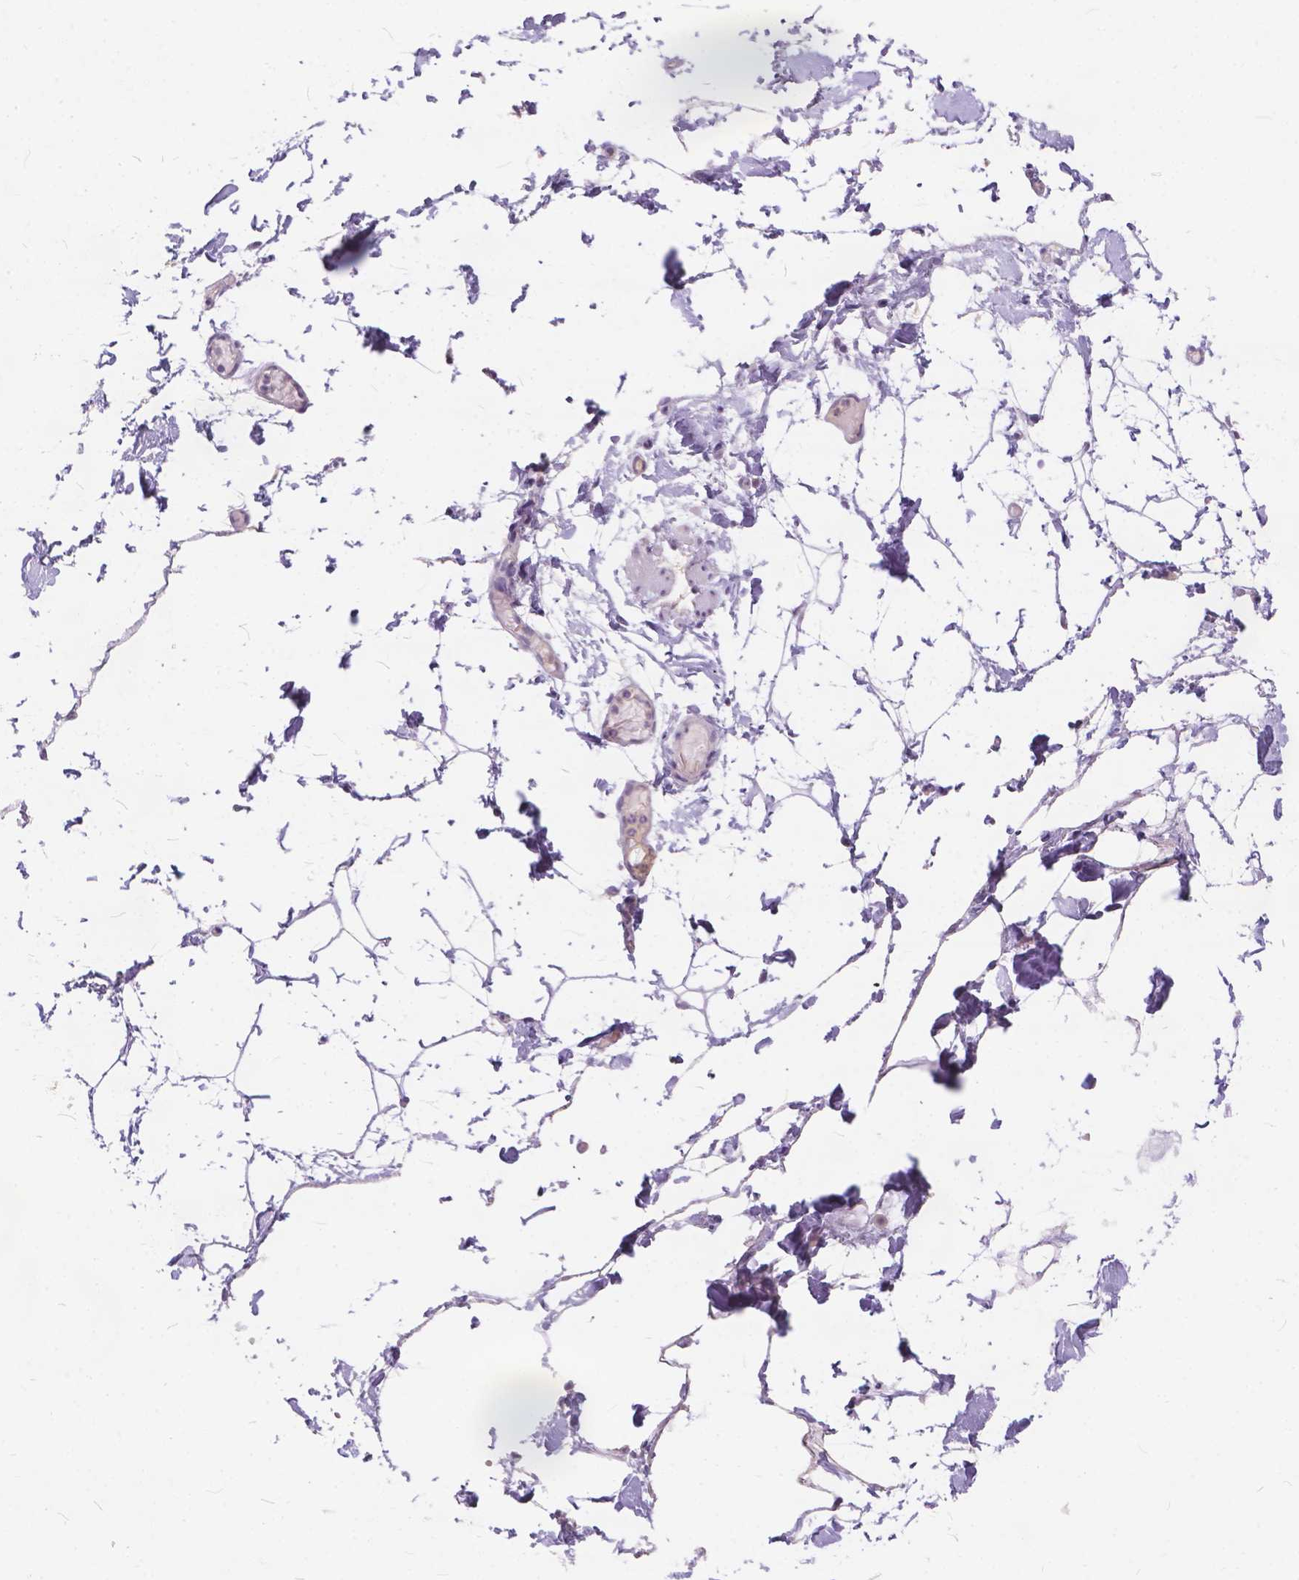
{"staining": {"intensity": "weak", "quantity": ">75%", "location": "nuclear"}, "tissue": "adipose tissue", "cell_type": "Adipocytes", "image_type": "normal", "snomed": [{"axis": "morphology", "description": "Normal tissue, NOS"}, {"axis": "topography", "description": "Gallbladder"}, {"axis": "topography", "description": "Peripheral nerve tissue"}], "caption": "DAB immunohistochemical staining of benign adipose tissue demonstrates weak nuclear protein staining in about >75% of adipocytes. (brown staining indicates protein expression, while blue staining denotes nuclei).", "gene": "FAM53A", "patient": {"sex": "female", "age": 45}}